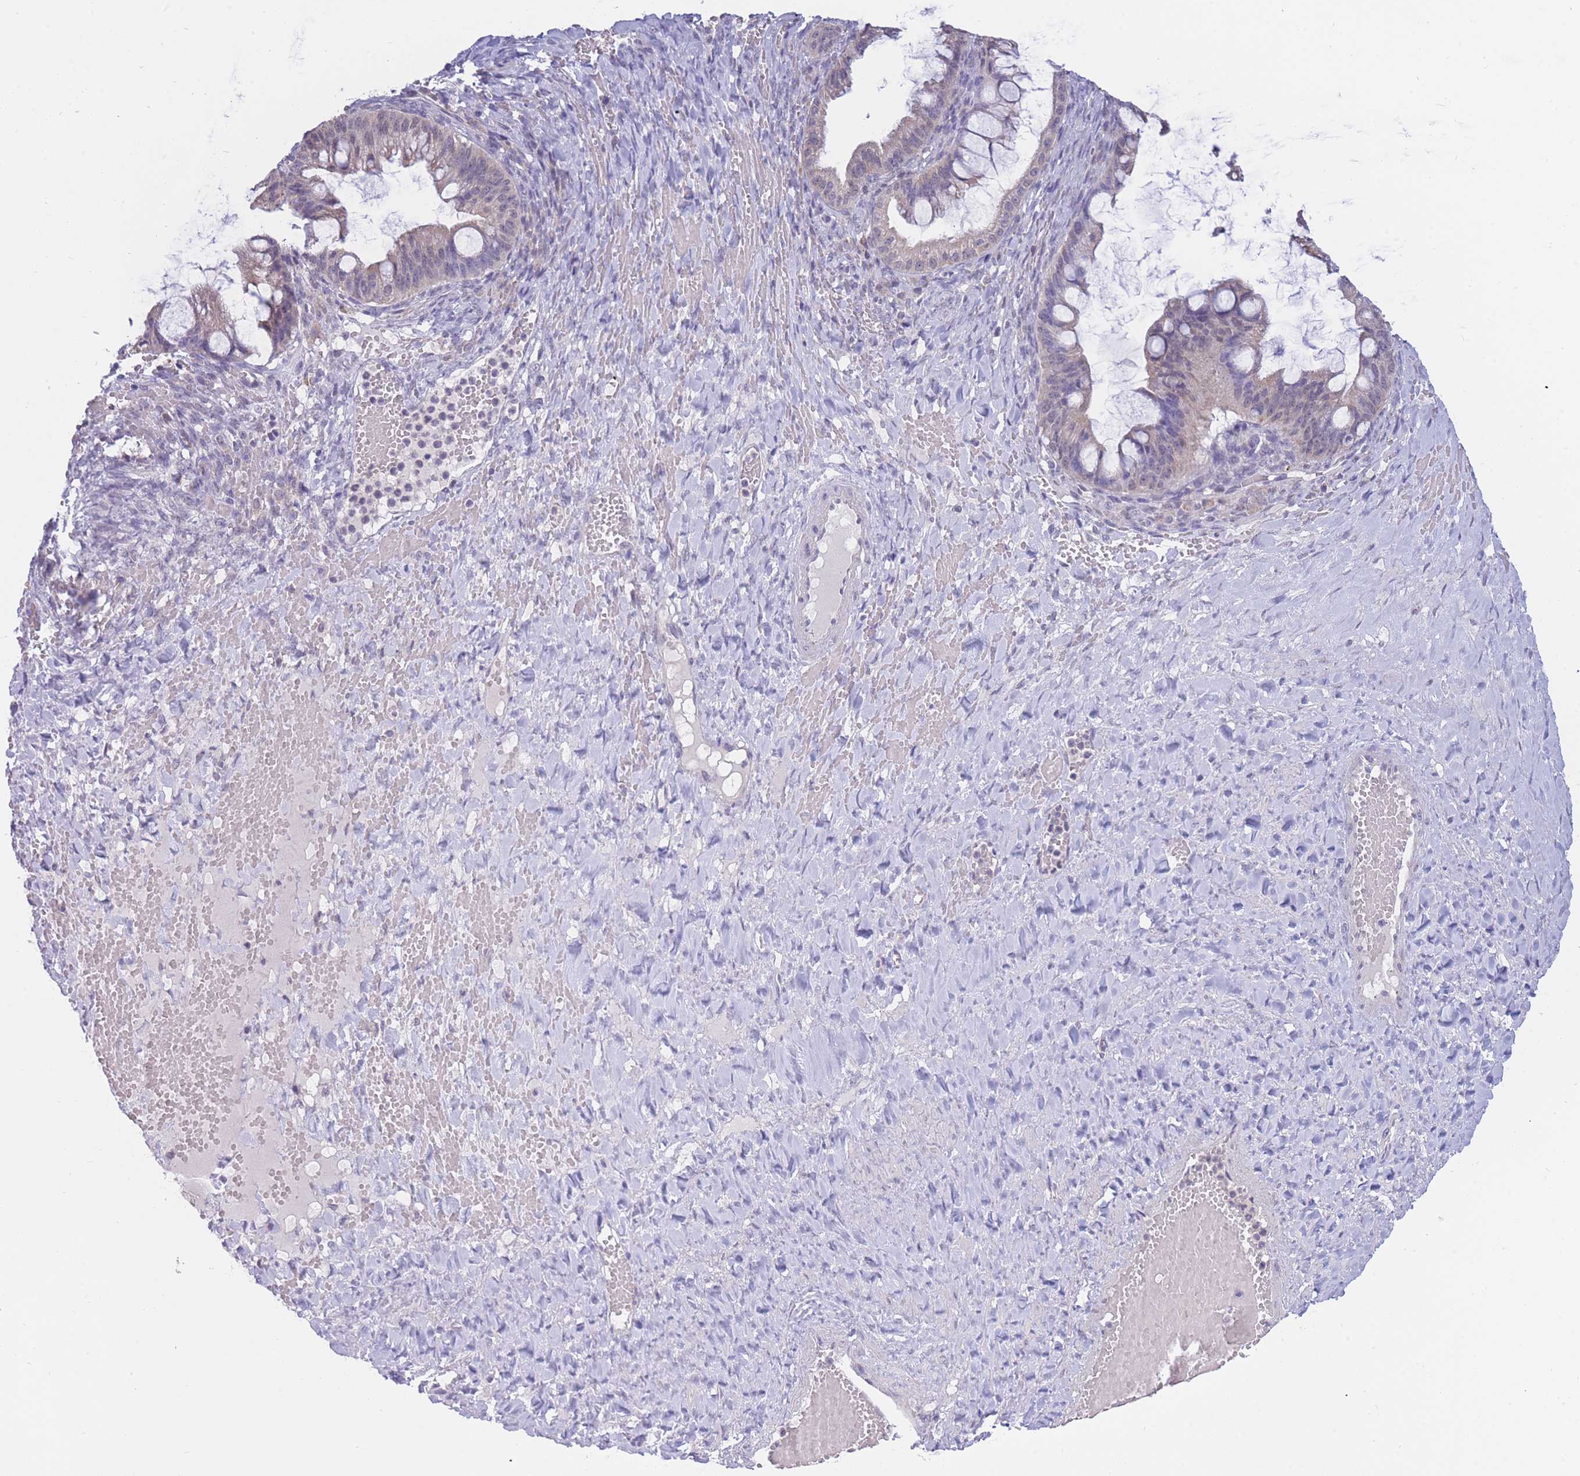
{"staining": {"intensity": "weak", "quantity": "<25%", "location": "nuclear"}, "tissue": "ovarian cancer", "cell_type": "Tumor cells", "image_type": "cancer", "snomed": [{"axis": "morphology", "description": "Cystadenocarcinoma, mucinous, NOS"}, {"axis": "topography", "description": "Ovary"}], "caption": "This is an immunohistochemistry (IHC) photomicrograph of human ovarian cancer. There is no staining in tumor cells.", "gene": "GOLGA6L25", "patient": {"sex": "female", "age": 73}}